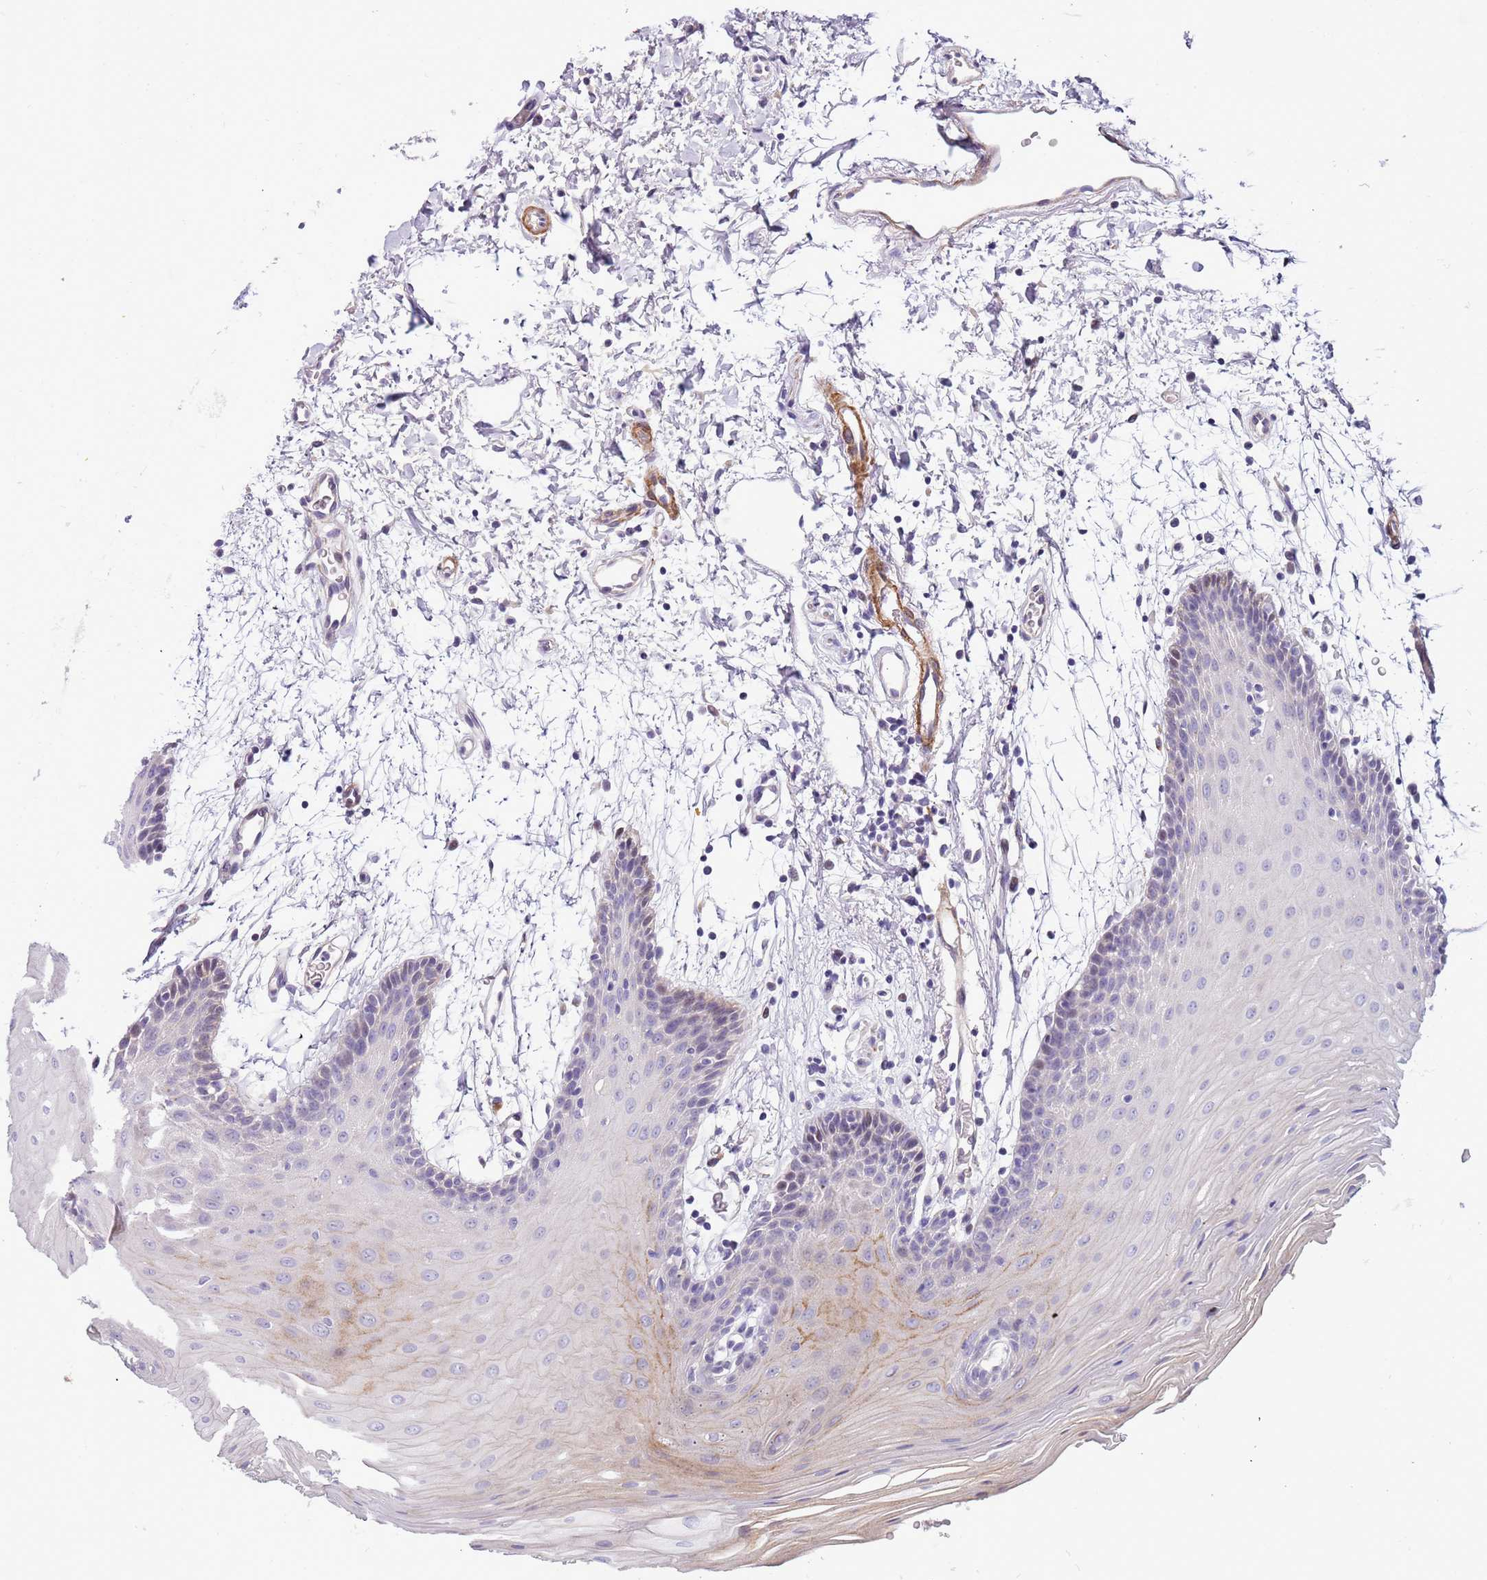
{"staining": {"intensity": "weak", "quantity": "<25%", "location": "cytoplasmic/membranous"}, "tissue": "oral mucosa", "cell_type": "Squamous epithelial cells", "image_type": "normal", "snomed": [{"axis": "morphology", "description": "Normal tissue, NOS"}, {"axis": "topography", "description": "Skeletal muscle"}, {"axis": "topography", "description": "Oral tissue"}, {"axis": "topography", "description": "Salivary gland"}, {"axis": "topography", "description": "Peripheral nerve tissue"}], "caption": "Micrograph shows no significant protein positivity in squamous epithelial cells of benign oral mucosa. (Brightfield microscopy of DAB (3,3'-diaminobenzidine) immunohistochemistry (IHC) at high magnification).", "gene": "PLEKHH1", "patient": {"sex": "male", "age": 54}}